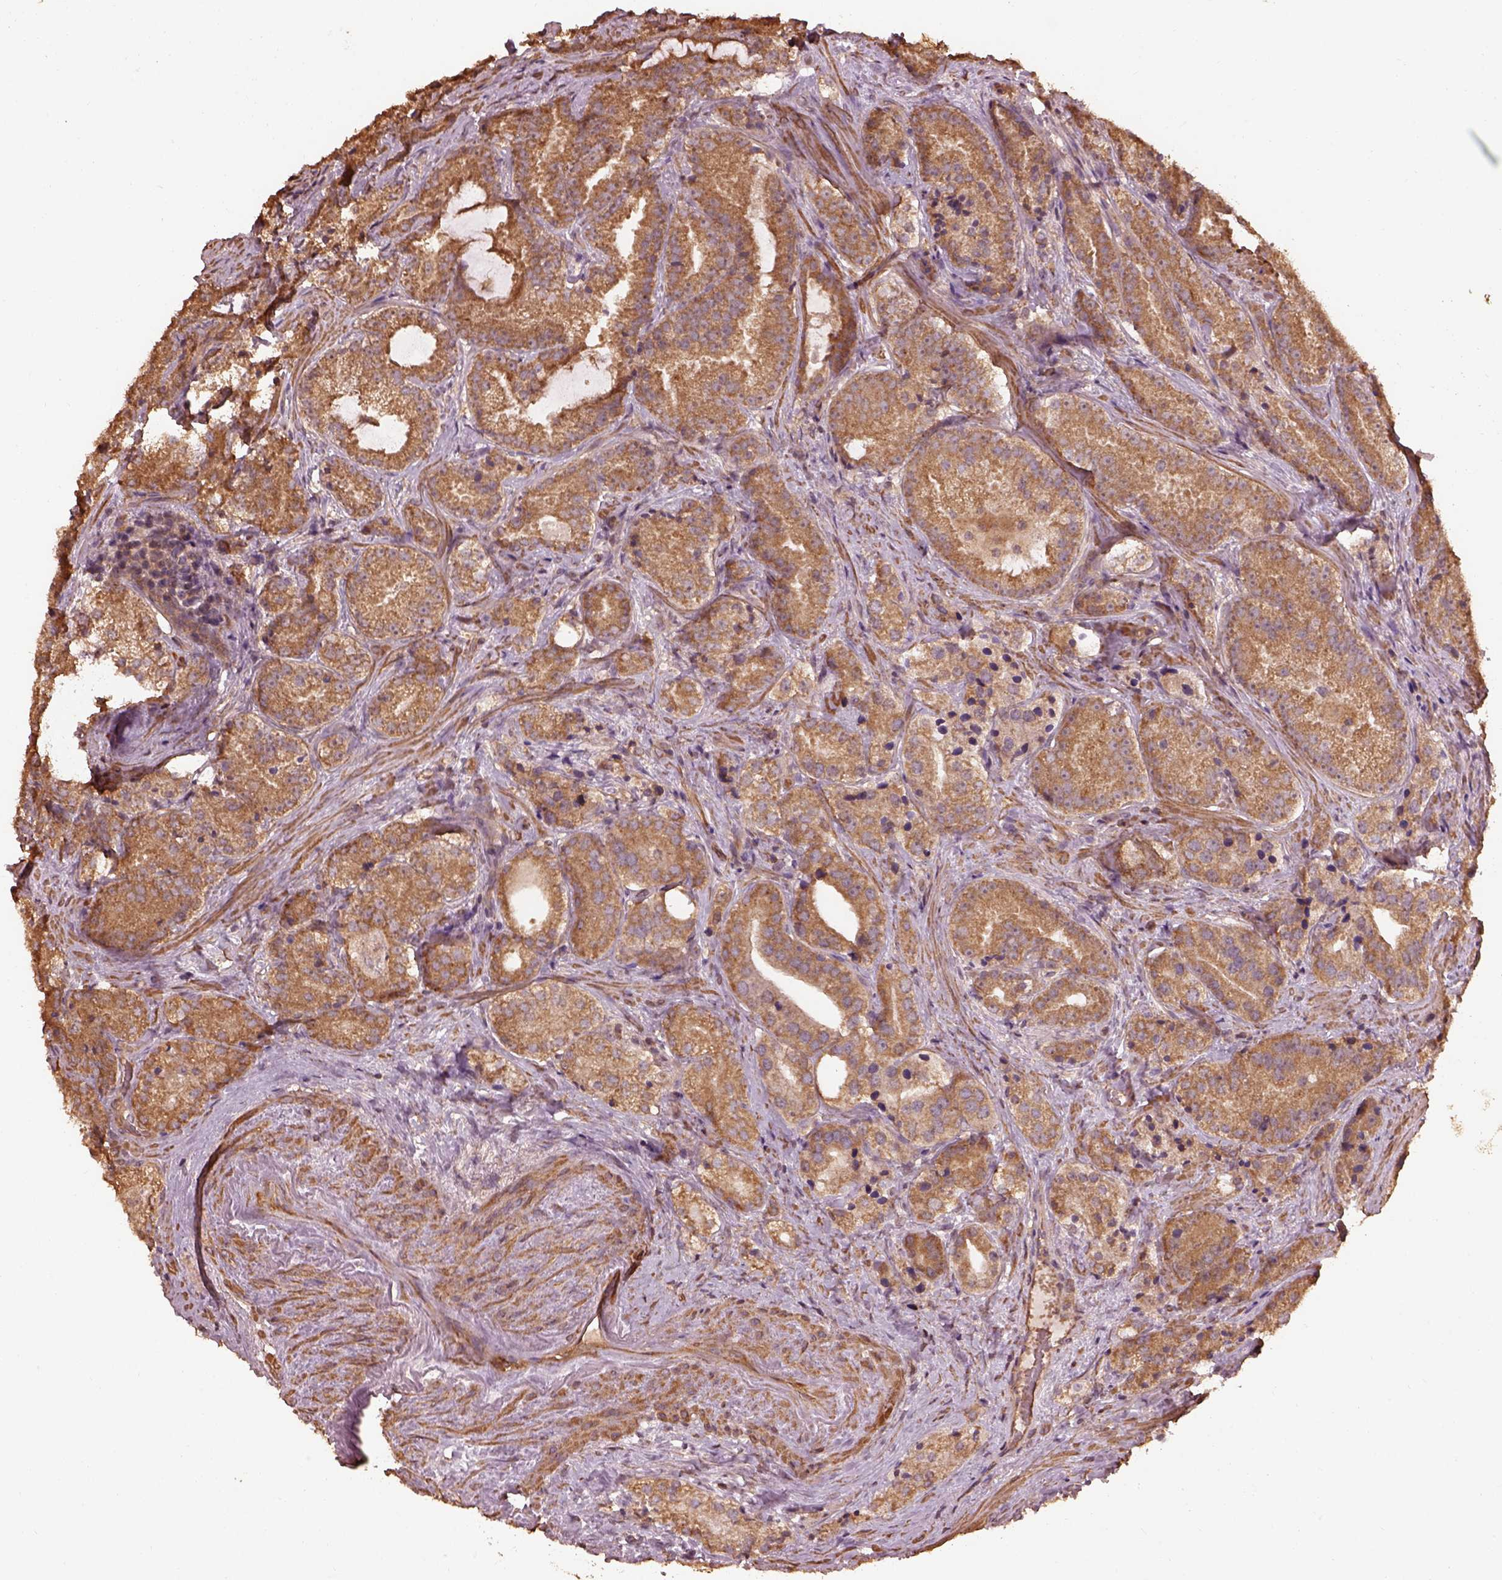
{"staining": {"intensity": "moderate", "quantity": ">75%", "location": "cytoplasmic/membranous"}, "tissue": "prostate cancer", "cell_type": "Tumor cells", "image_type": "cancer", "snomed": [{"axis": "morphology", "description": "Adenocarcinoma, NOS"}, {"axis": "morphology", "description": "Adenocarcinoma, High grade"}, {"axis": "topography", "description": "Prostate"}], "caption": "Moderate cytoplasmic/membranous expression for a protein is appreciated in about >75% of tumor cells of high-grade adenocarcinoma (prostate) using immunohistochemistry (IHC).", "gene": "METTL4", "patient": {"sex": "male", "age": 64}}